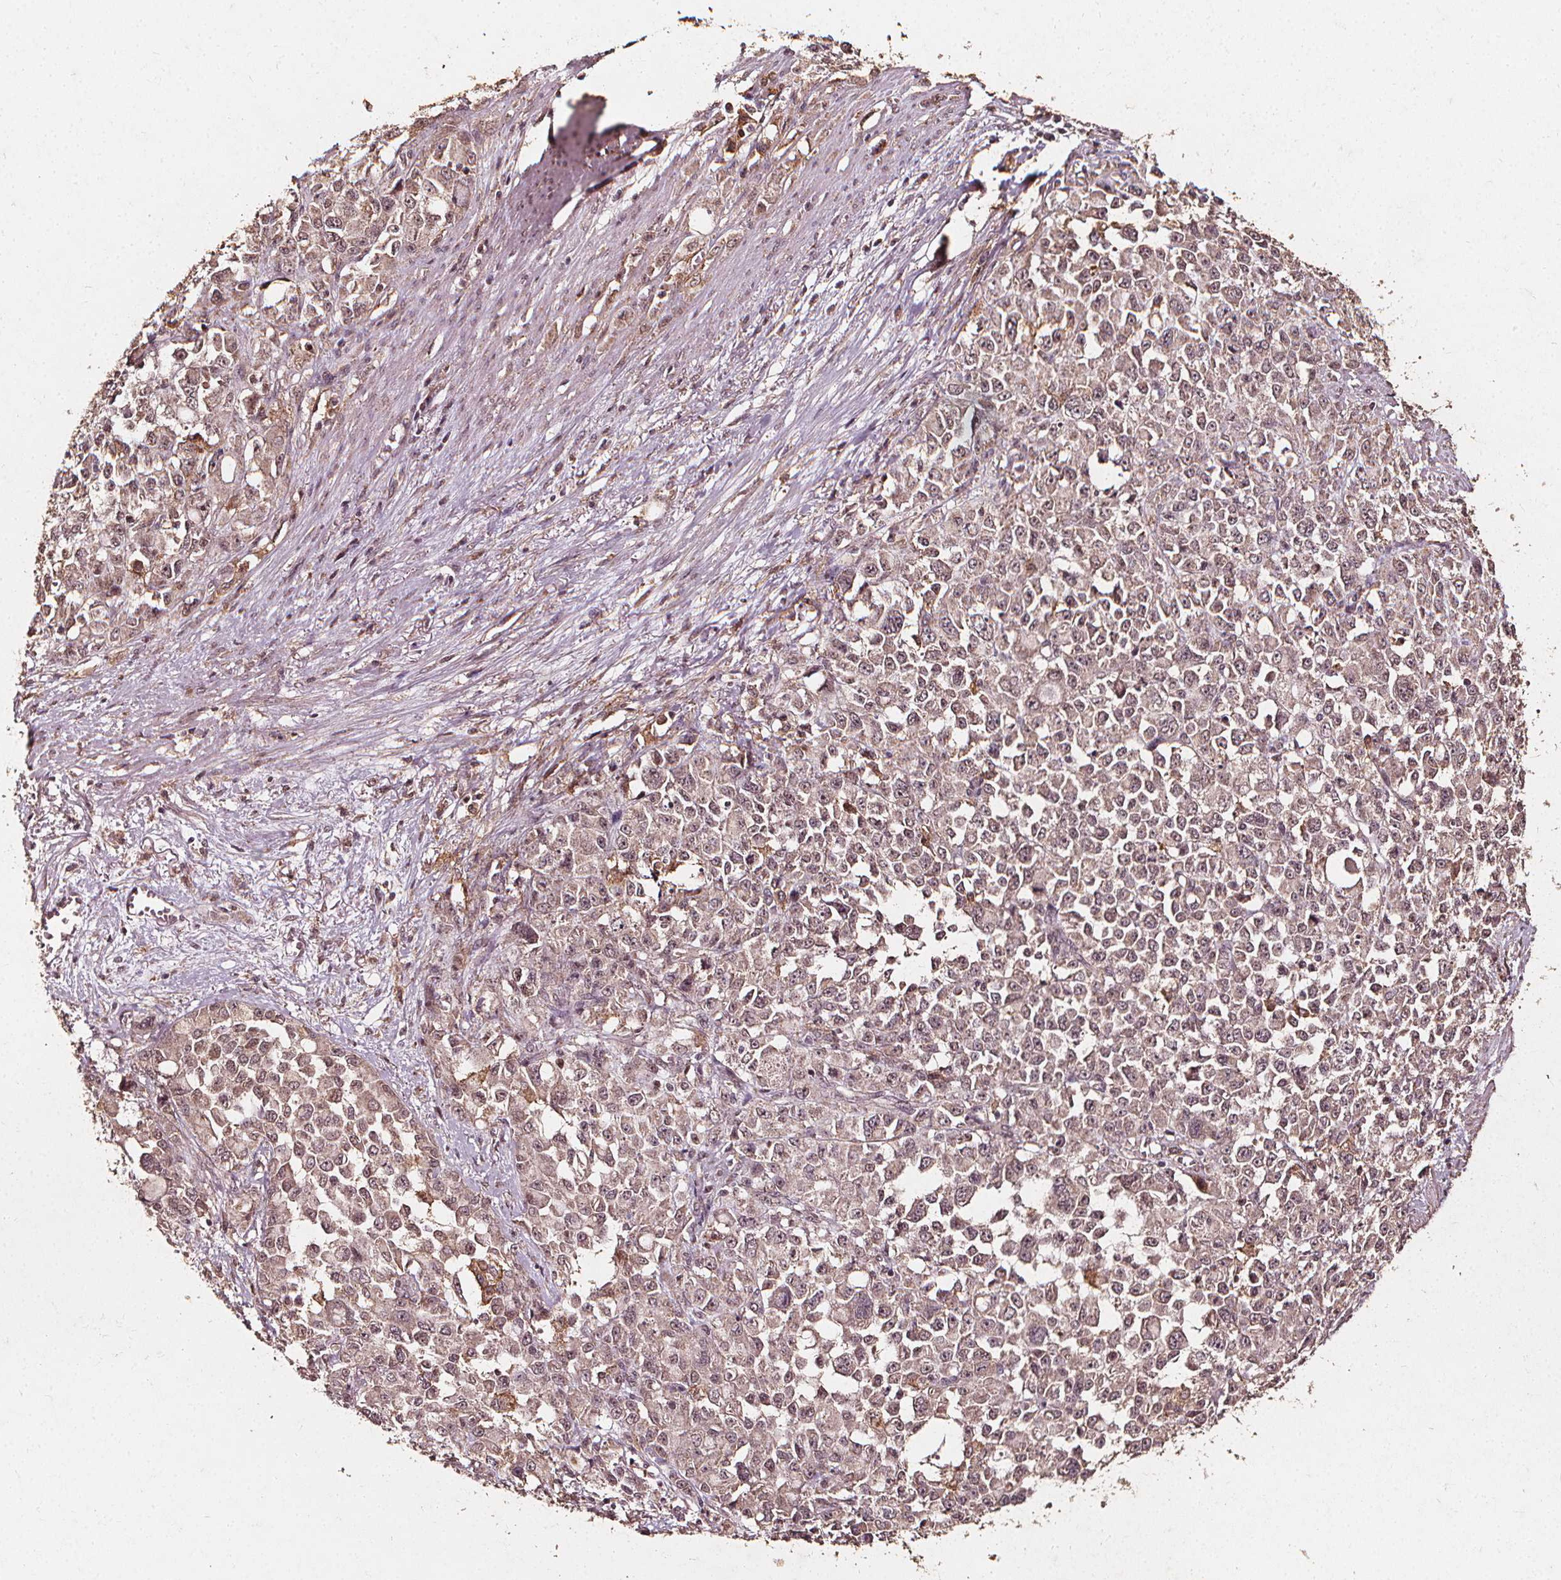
{"staining": {"intensity": "weak", "quantity": "25%-75%", "location": "cytoplasmic/membranous"}, "tissue": "stomach cancer", "cell_type": "Tumor cells", "image_type": "cancer", "snomed": [{"axis": "morphology", "description": "Adenocarcinoma, NOS"}, {"axis": "topography", "description": "Stomach"}], "caption": "Immunohistochemistry (IHC) (DAB (3,3'-diaminobenzidine)) staining of stomach adenocarcinoma shows weak cytoplasmic/membranous protein staining in approximately 25%-75% of tumor cells.", "gene": "ABCA1", "patient": {"sex": "female", "age": 76}}